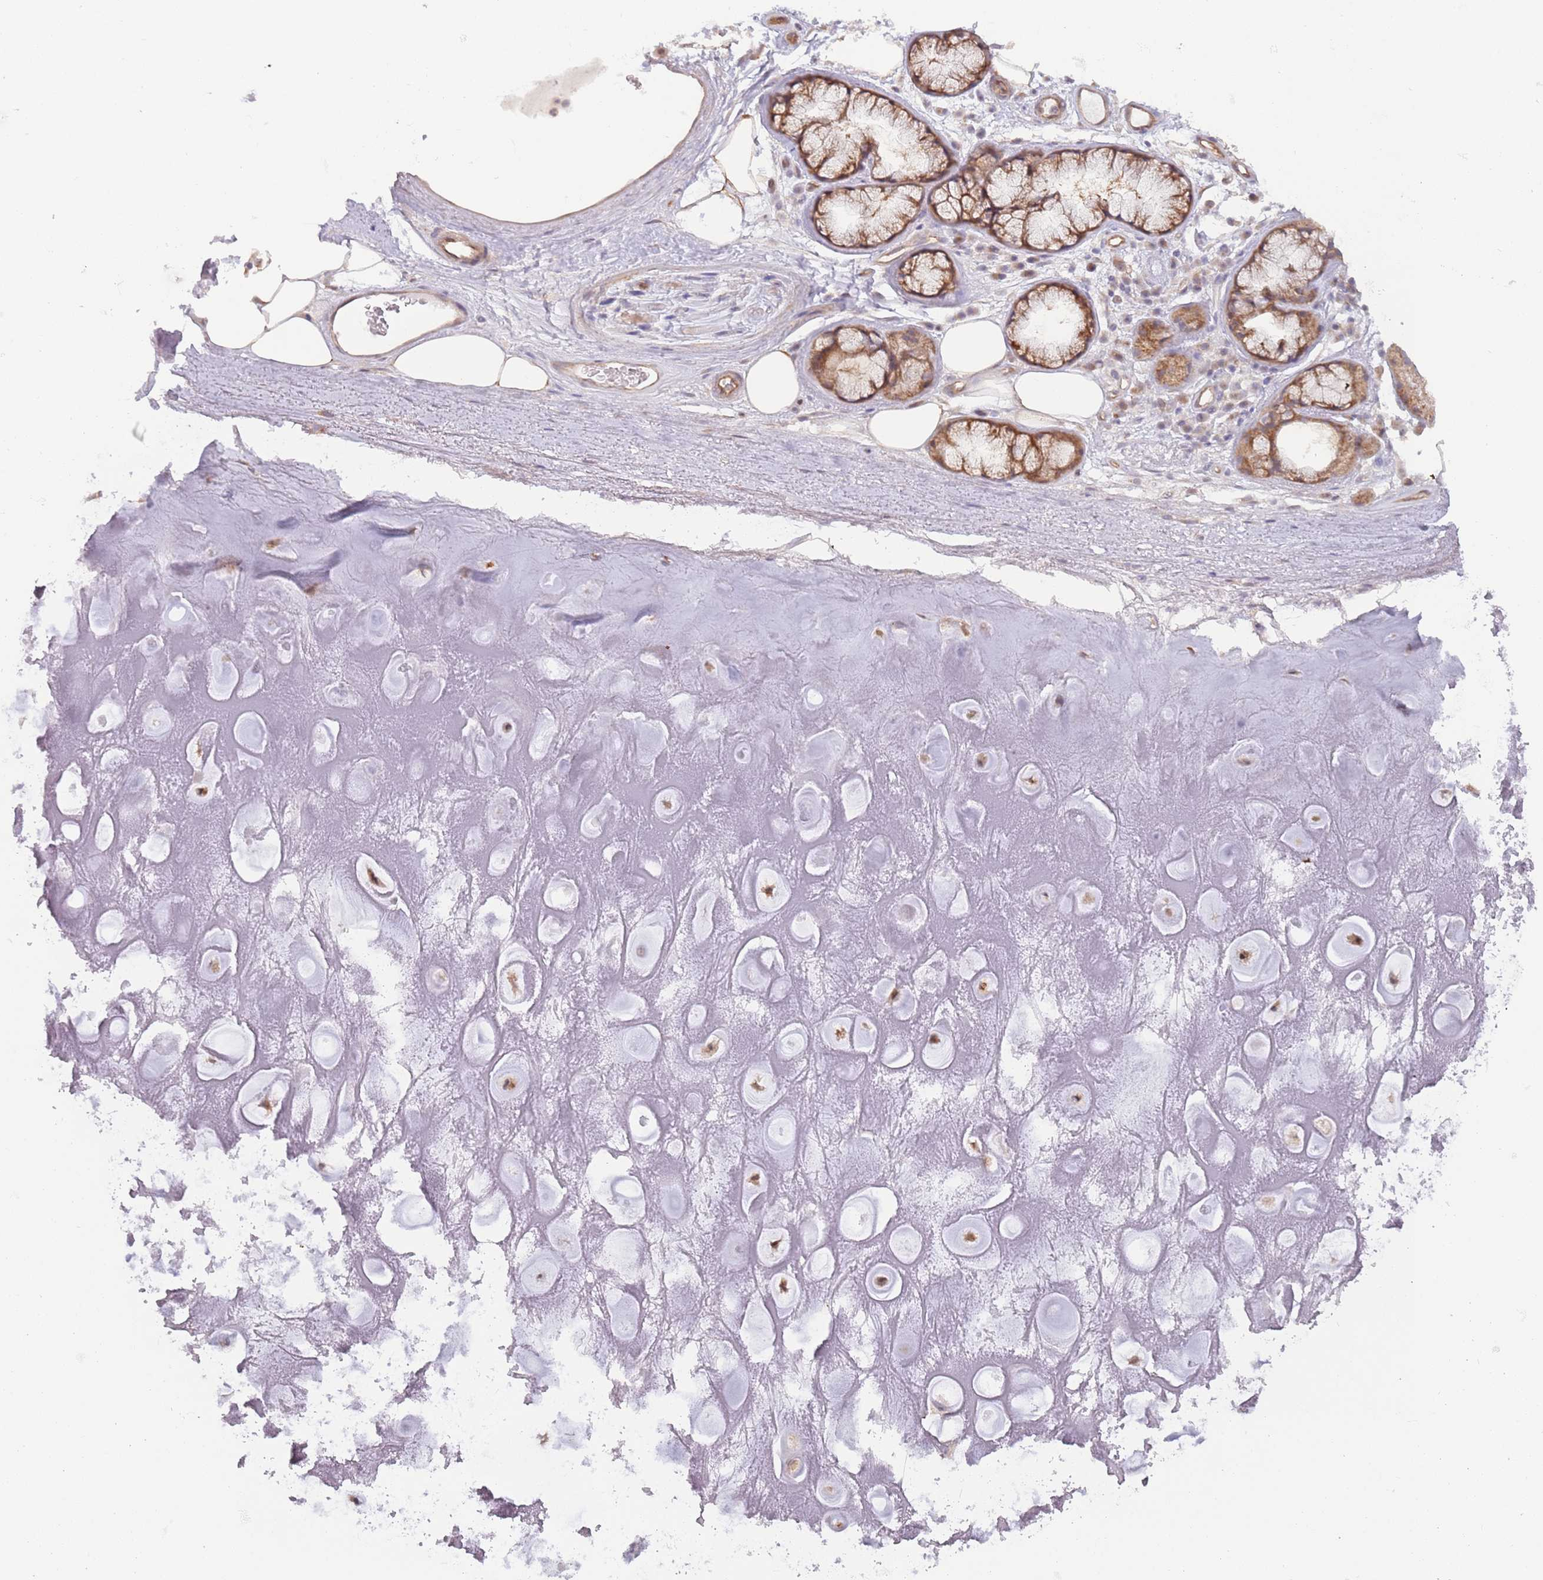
{"staining": {"intensity": "negative", "quantity": "none", "location": "none"}, "tissue": "adipose tissue", "cell_type": "Adipocytes", "image_type": "normal", "snomed": [{"axis": "morphology", "description": "Normal tissue, NOS"}, {"axis": "topography", "description": "Cartilage tissue"}], "caption": "High power microscopy image of an IHC histopathology image of normal adipose tissue, revealing no significant staining in adipocytes. The staining was performed using DAB (3,3'-diaminobenzidine) to visualize the protein expression in brown, while the nuclei were stained in blue with hematoxylin (Magnification: 20x).", "gene": "LDHD", "patient": {"sex": "male", "age": 81}}